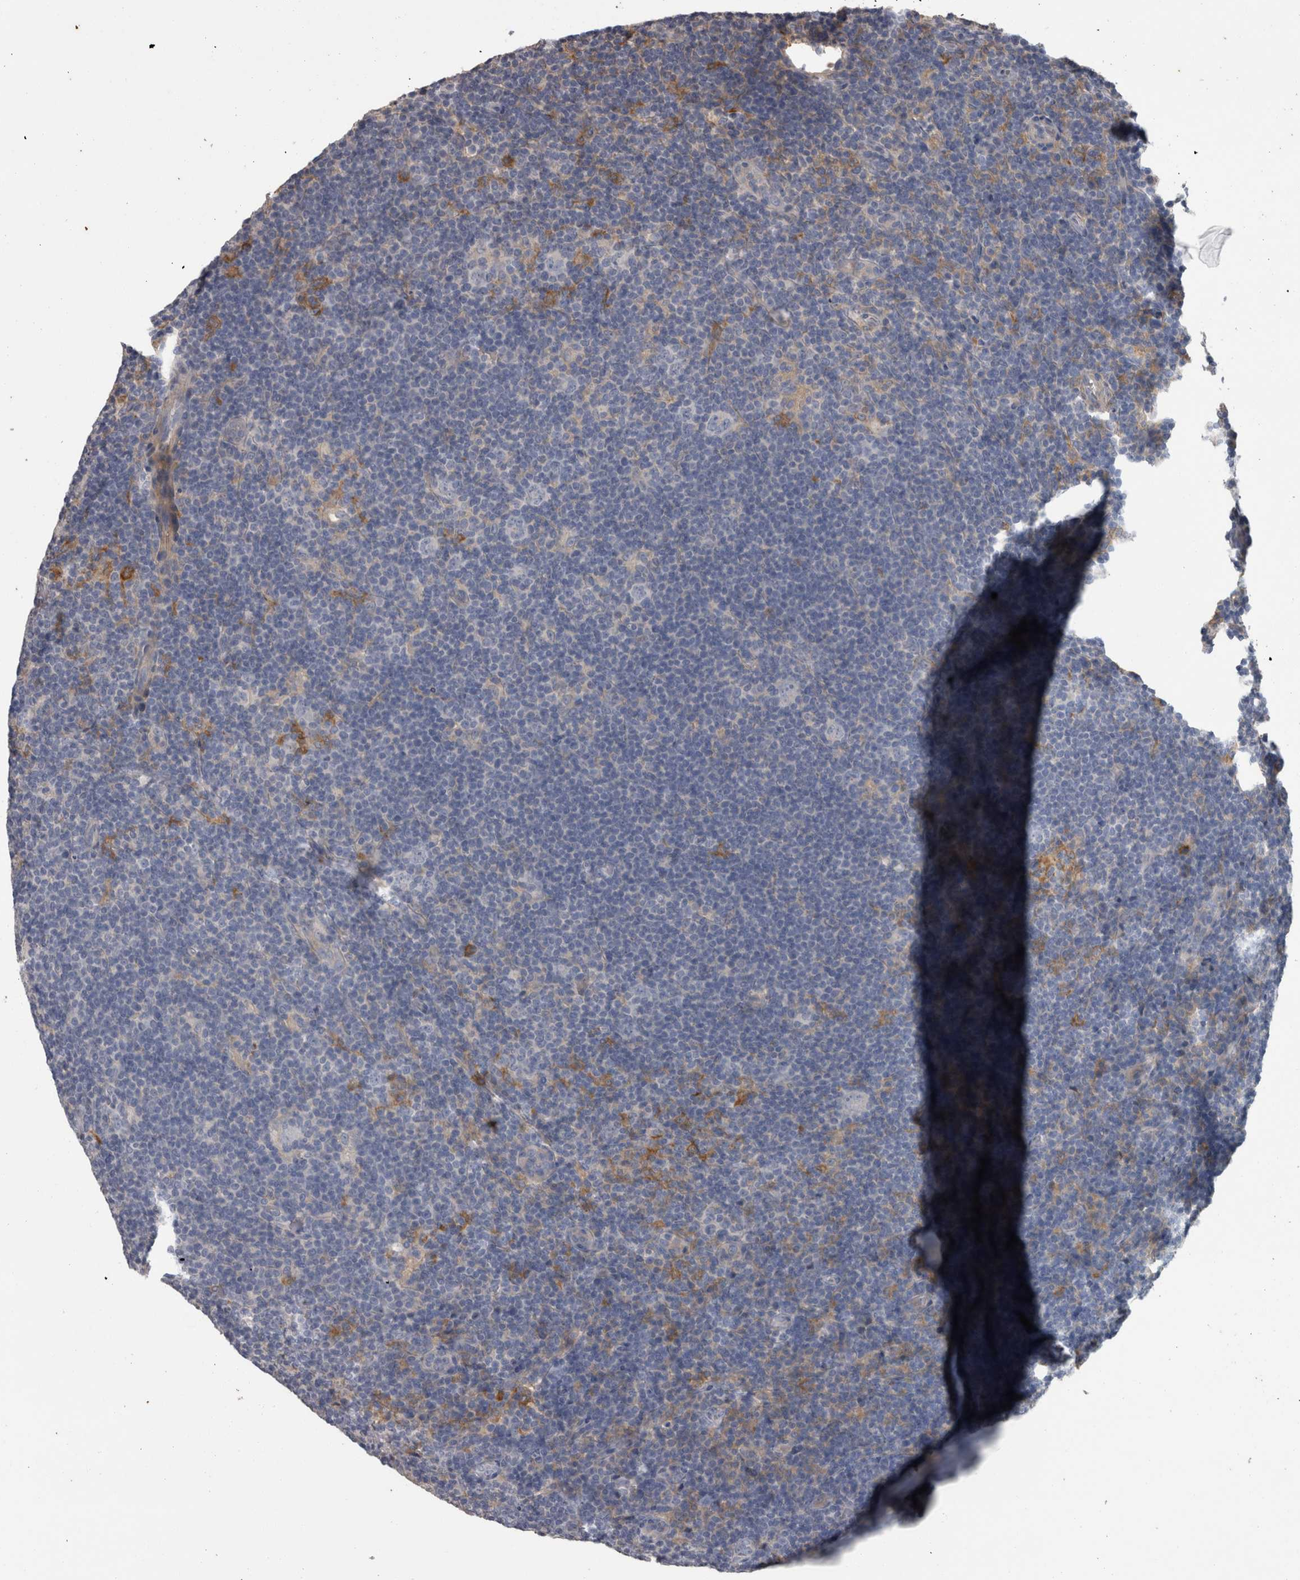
{"staining": {"intensity": "negative", "quantity": "none", "location": "none"}, "tissue": "lymphoma", "cell_type": "Tumor cells", "image_type": "cancer", "snomed": [{"axis": "morphology", "description": "Hodgkin's disease, NOS"}, {"axis": "topography", "description": "Lymph node"}], "caption": "Immunohistochemistry of human lymphoma displays no positivity in tumor cells.", "gene": "EFEMP2", "patient": {"sex": "female", "age": 57}}